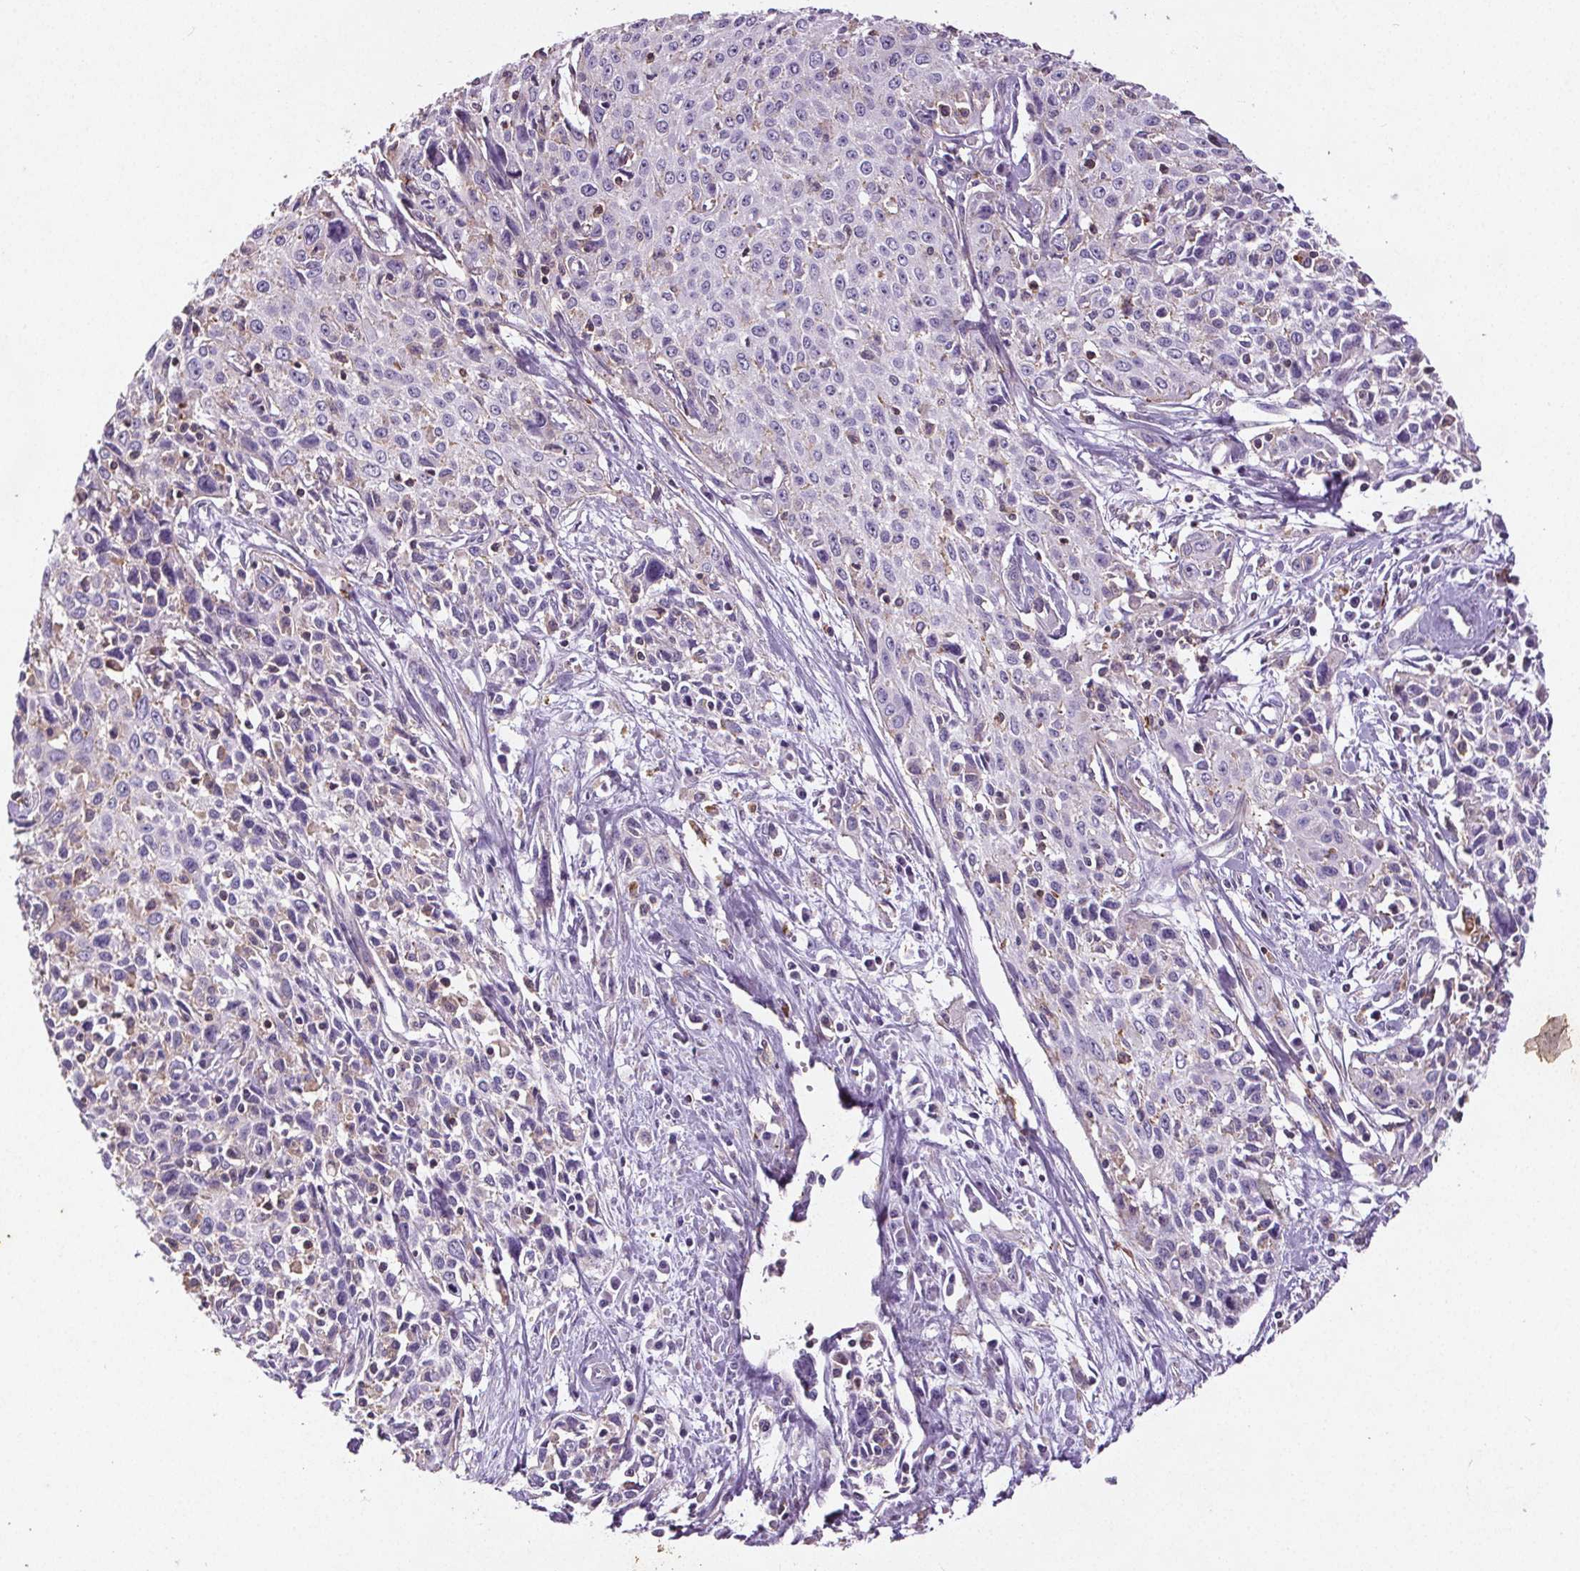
{"staining": {"intensity": "negative", "quantity": "none", "location": "none"}, "tissue": "cervical cancer", "cell_type": "Tumor cells", "image_type": "cancer", "snomed": [{"axis": "morphology", "description": "Squamous cell carcinoma, NOS"}, {"axis": "topography", "description": "Cervix"}], "caption": "The histopathology image exhibits no staining of tumor cells in cervical squamous cell carcinoma. (DAB IHC visualized using brightfield microscopy, high magnification).", "gene": "C19orf84", "patient": {"sex": "female", "age": 38}}